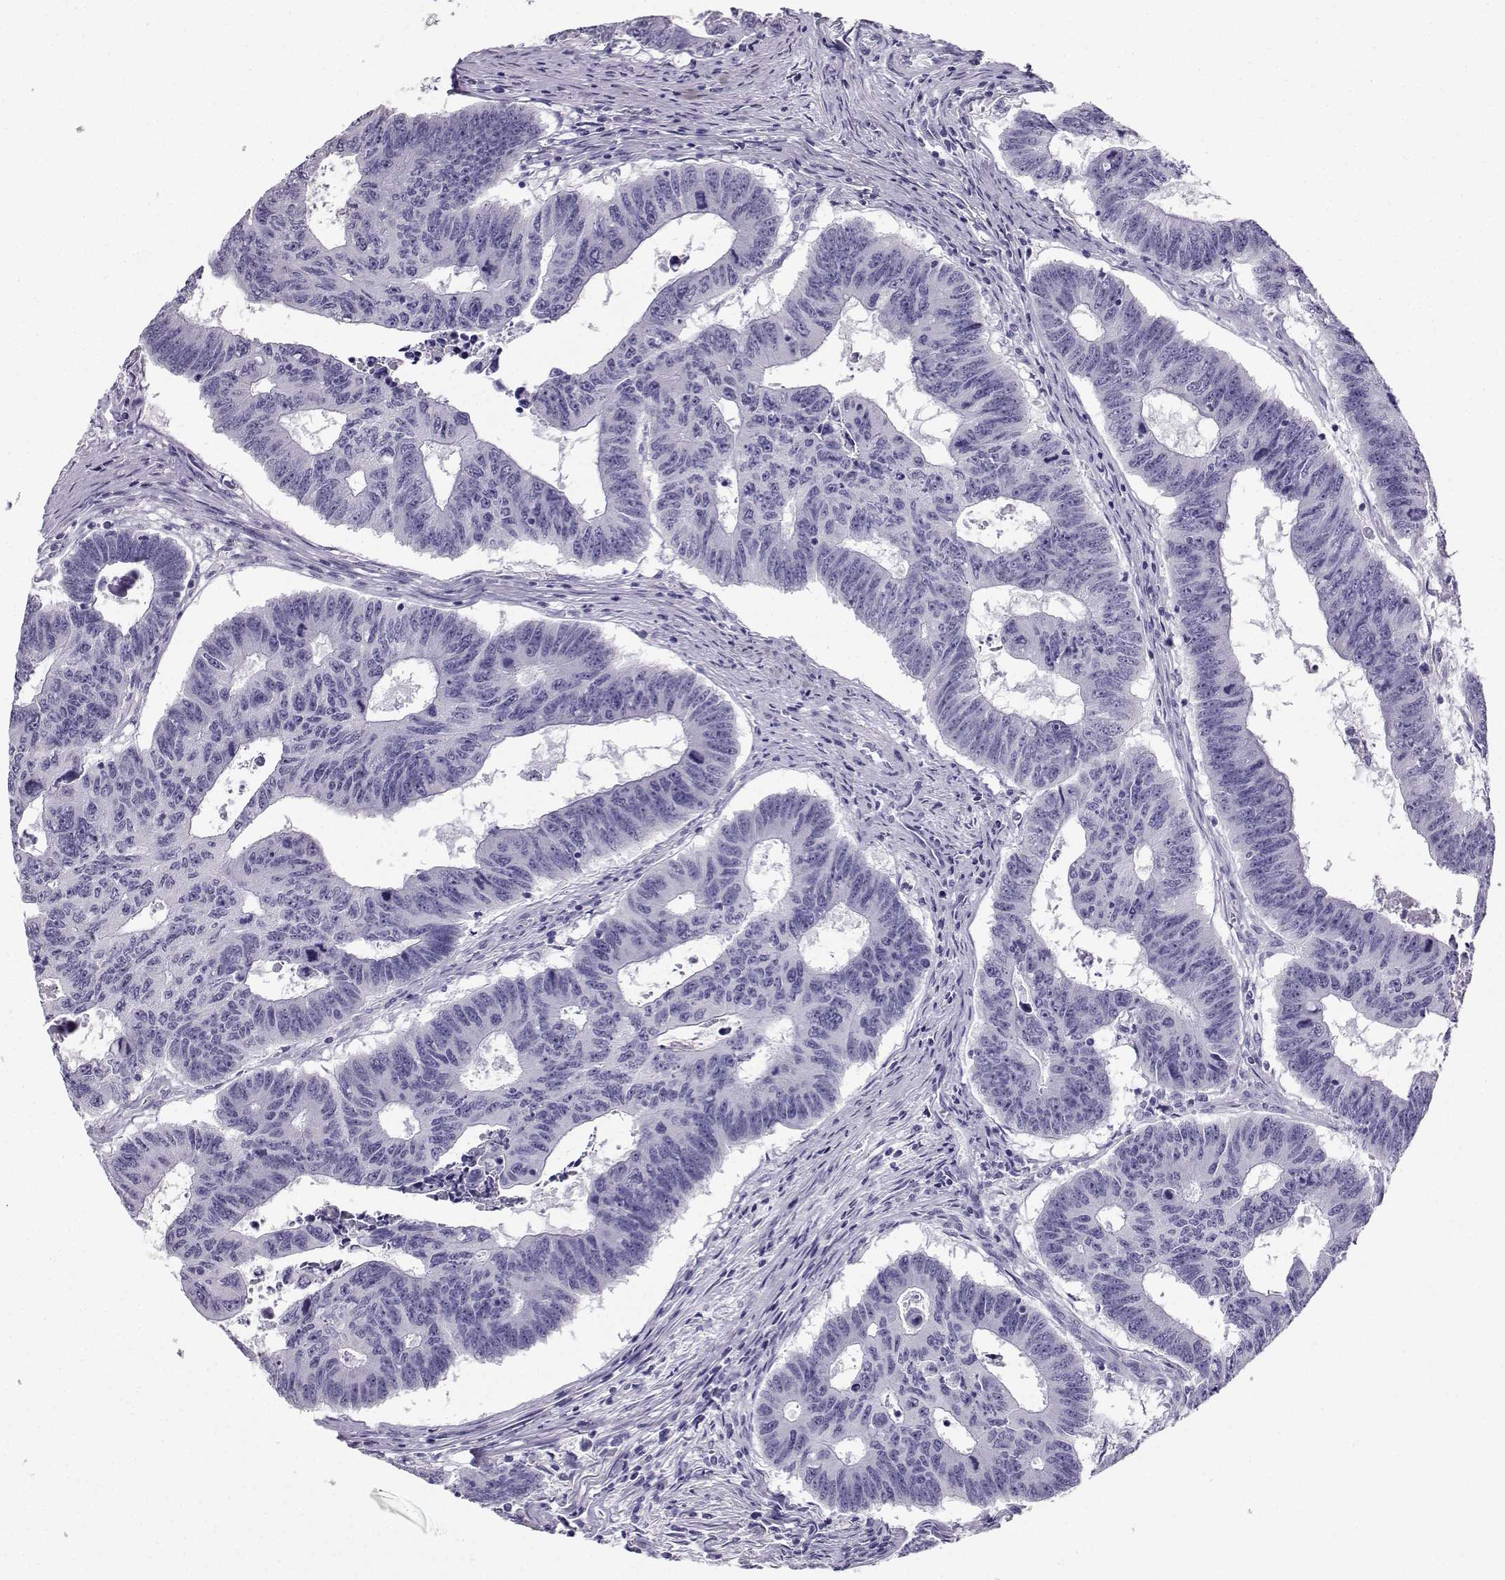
{"staining": {"intensity": "negative", "quantity": "none", "location": "none"}, "tissue": "colorectal cancer", "cell_type": "Tumor cells", "image_type": "cancer", "snomed": [{"axis": "morphology", "description": "Adenocarcinoma, NOS"}, {"axis": "topography", "description": "Appendix"}, {"axis": "topography", "description": "Colon"}, {"axis": "topography", "description": "Cecum"}, {"axis": "topography", "description": "Colon asc"}], "caption": "DAB (3,3'-diaminobenzidine) immunohistochemical staining of colorectal cancer (adenocarcinoma) demonstrates no significant expression in tumor cells.", "gene": "NEFL", "patient": {"sex": "female", "age": 85}}